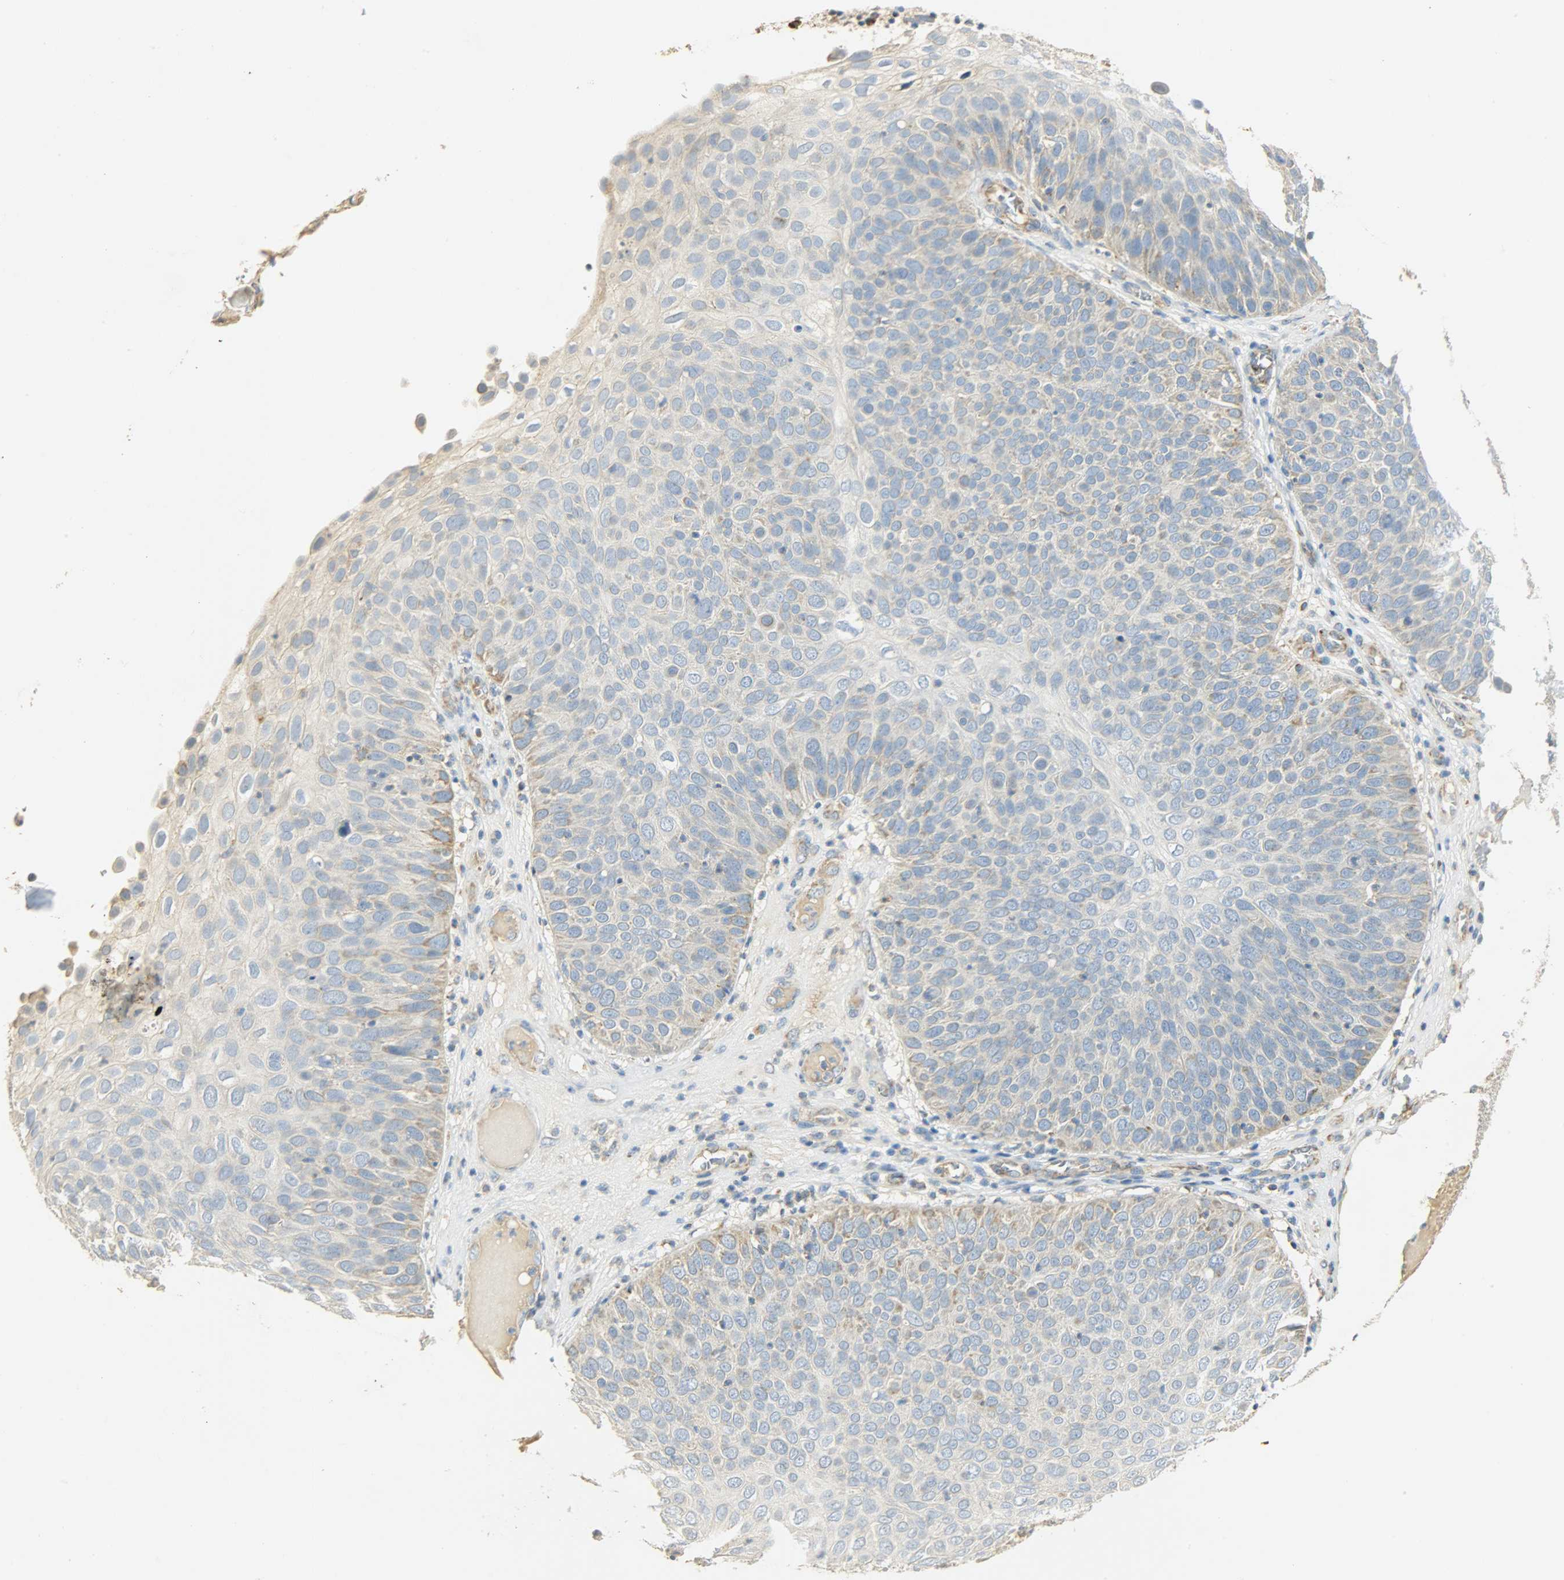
{"staining": {"intensity": "weak", "quantity": "25%-75%", "location": "cytoplasmic/membranous"}, "tissue": "skin cancer", "cell_type": "Tumor cells", "image_type": "cancer", "snomed": [{"axis": "morphology", "description": "Squamous cell carcinoma, NOS"}, {"axis": "topography", "description": "Skin"}], "caption": "Skin cancer stained for a protein displays weak cytoplasmic/membranous positivity in tumor cells.", "gene": "NNT", "patient": {"sex": "male", "age": 87}}